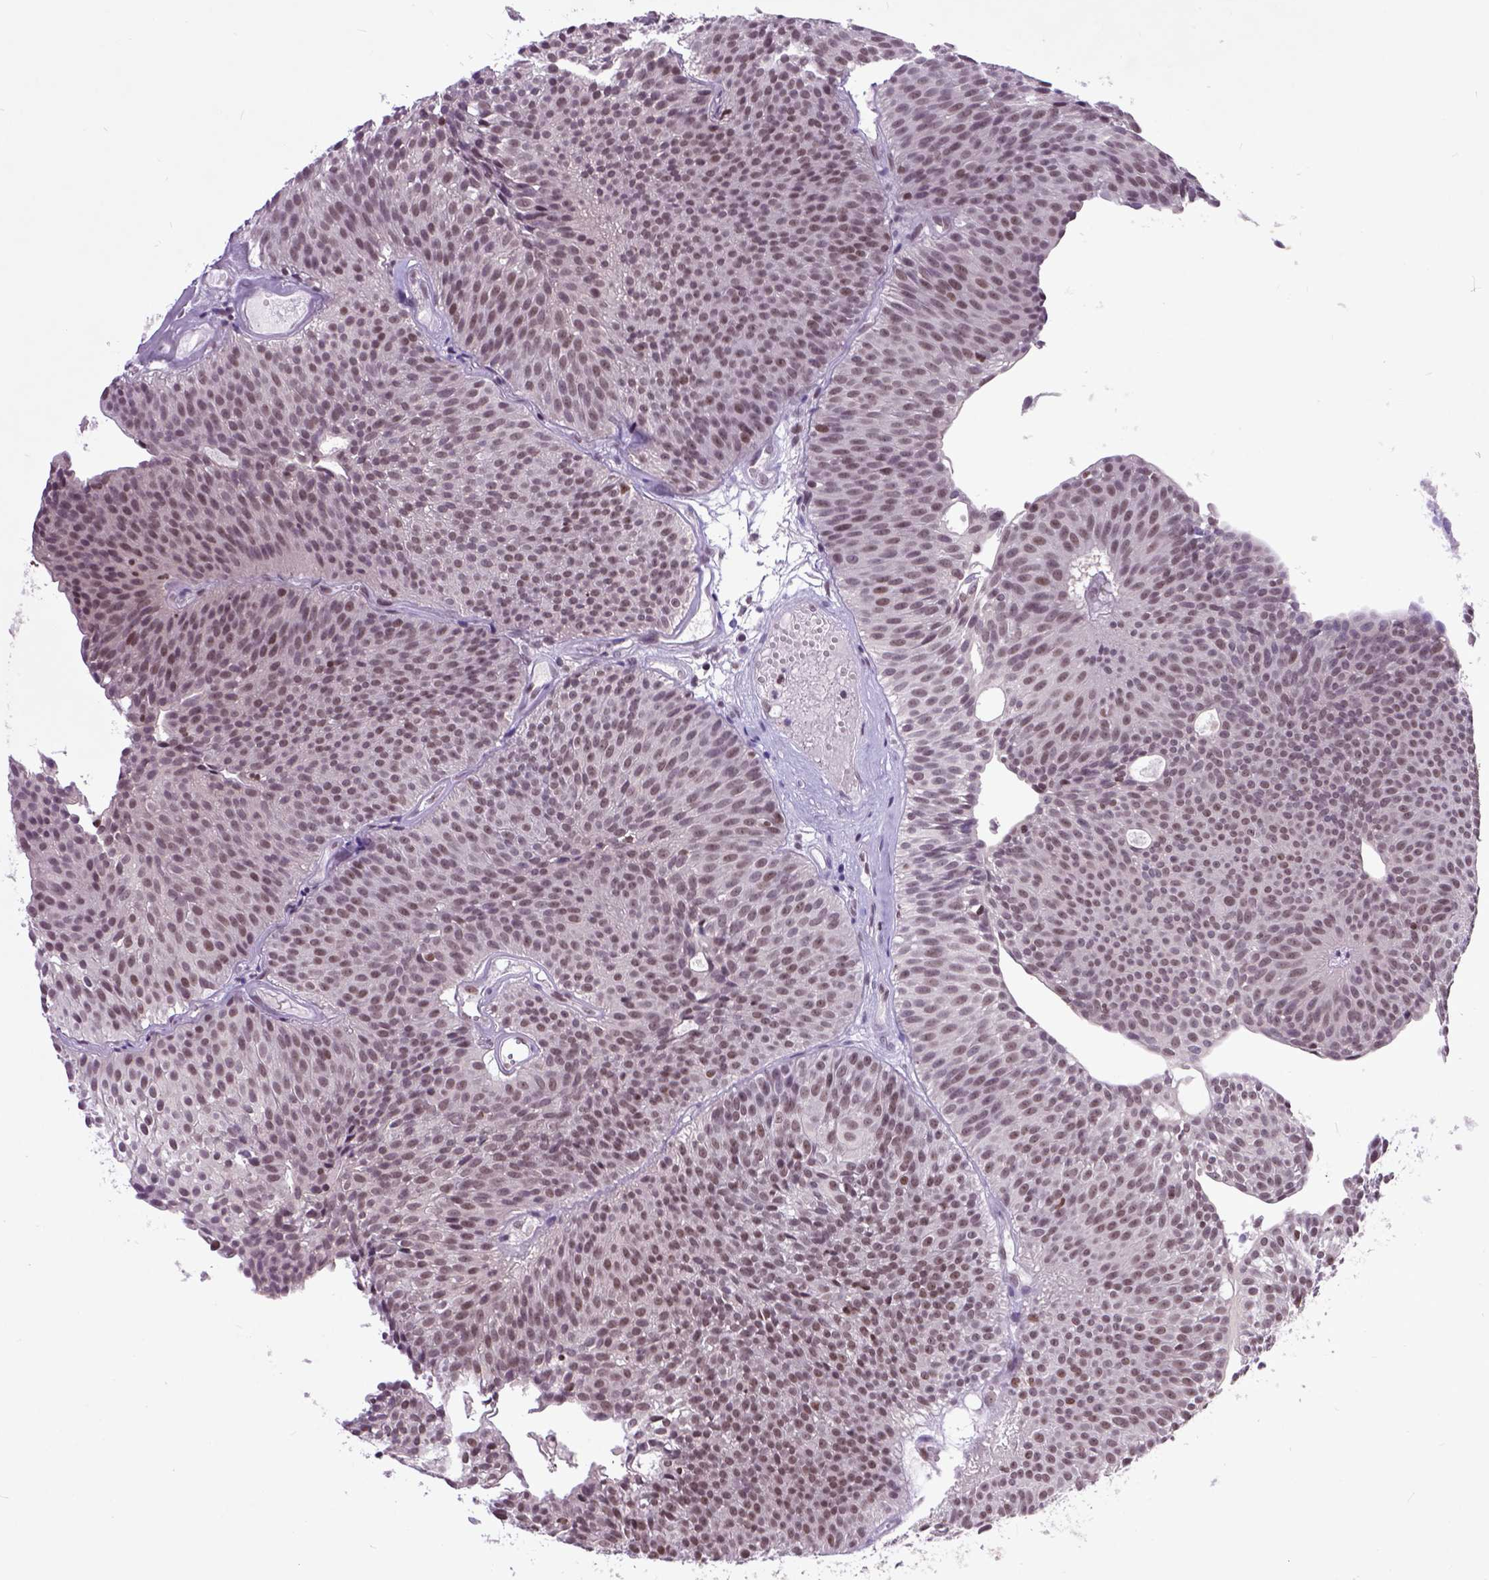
{"staining": {"intensity": "moderate", "quantity": "<25%", "location": "nuclear"}, "tissue": "urothelial cancer", "cell_type": "Tumor cells", "image_type": "cancer", "snomed": [{"axis": "morphology", "description": "Urothelial carcinoma, Low grade"}, {"axis": "topography", "description": "Urinary bladder"}], "caption": "Immunohistochemical staining of low-grade urothelial carcinoma reveals low levels of moderate nuclear staining in about <25% of tumor cells.", "gene": "RCC2", "patient": {"sex": "male", "age": 63}}